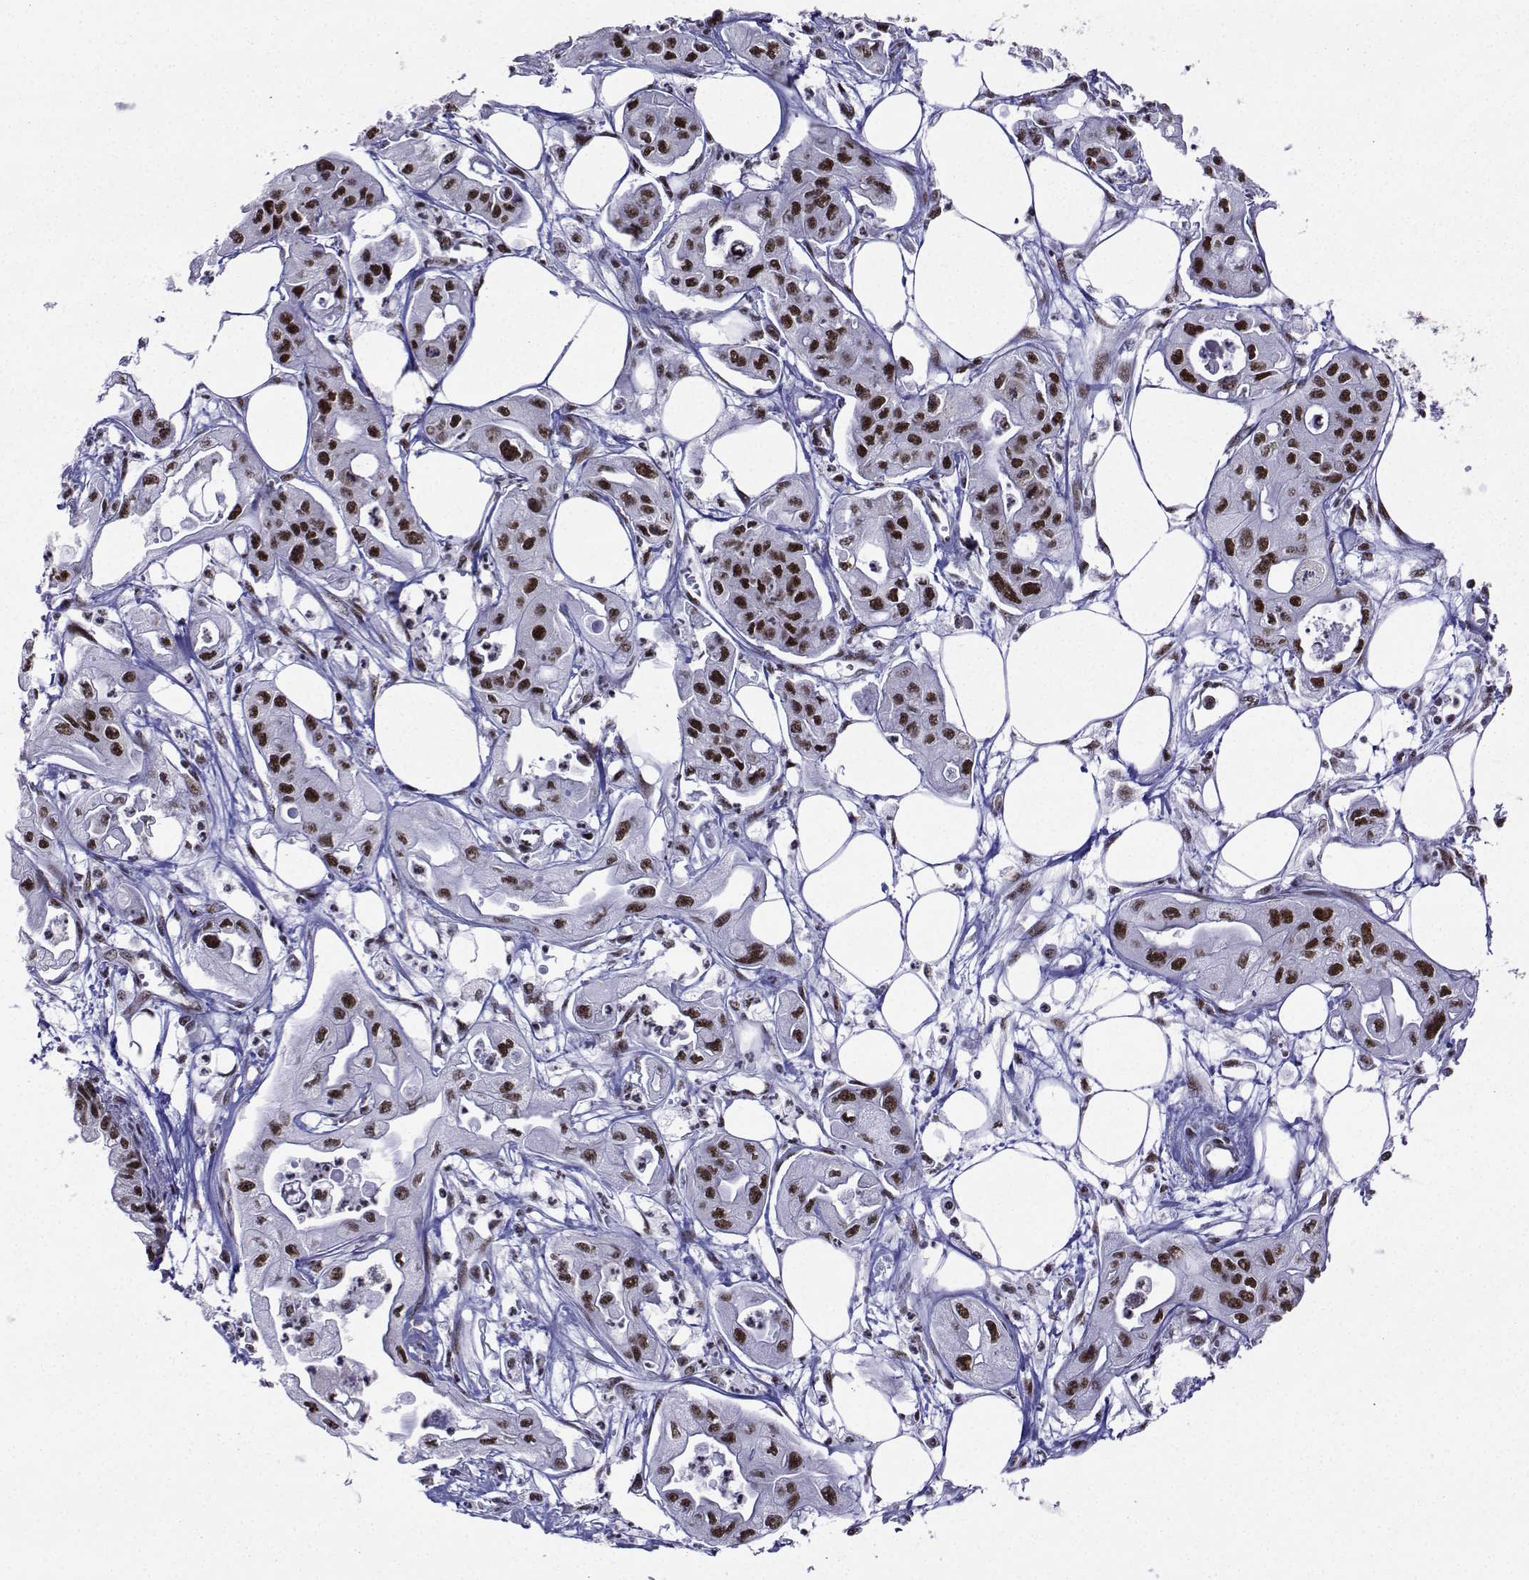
{"staining": {"intensity": "strong", "quantity": "25%-75%", "location": "nuclear"}, "tissue": "pancreatic cancer", "cell_type": "Tumor cells", "image_type": "cancer", "snomed": [{"axis": "morphology", "description": "Adenocarcinoma, NOS"}, {"axis": "topography", "description": "Pancreas"}], "caption": "Strong nuclear staining is present in about 25%-75% of tumor cells in adenocarcinoma (pancreatic).", "gene": "SNRPB2", "patient": {"sex": "male", "age": 70}}